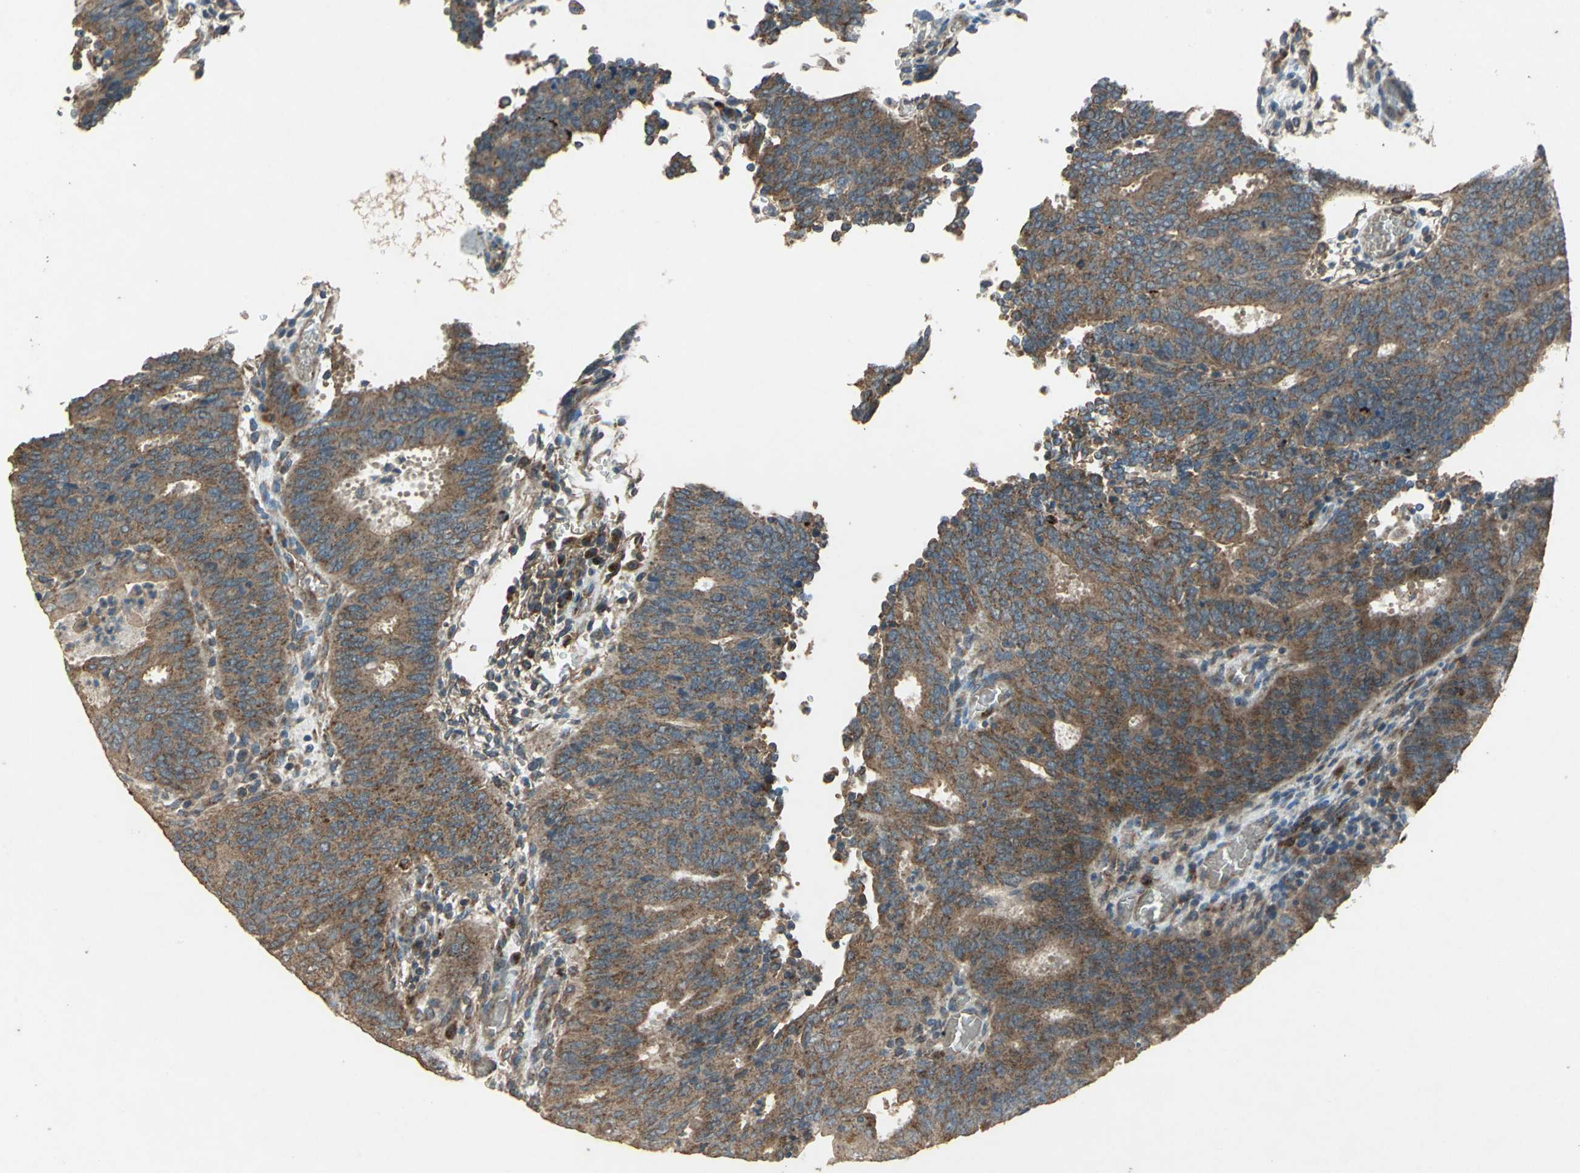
{"staining": {"intensity": "strong", "quantity": ">75%", "location": "cytoplasmic/membranous"}, "tissue": "cervical cancer", "cell_type": "Tumor cells", "image_type": "cancer", "snomed": [{"axis": "morphology", "description": "Adenocarcinoma, NOS"}, {"axis": "topography", "description": "Cervix"}], "caption": "DAB immunohistochemical staining of cervical cancer (adenocarcinoma) demonstrates strong cytoplasmic/membranous protein expression in about >75% of tumor cells. Using DAB (3,3'-diaminobenzidine) (brown) and hematoxylin (blue) stains, captured at high magnification using brightfield microscopy.", "gene": "POLRMT", "patient": {"sex": "female", "age": 44}}